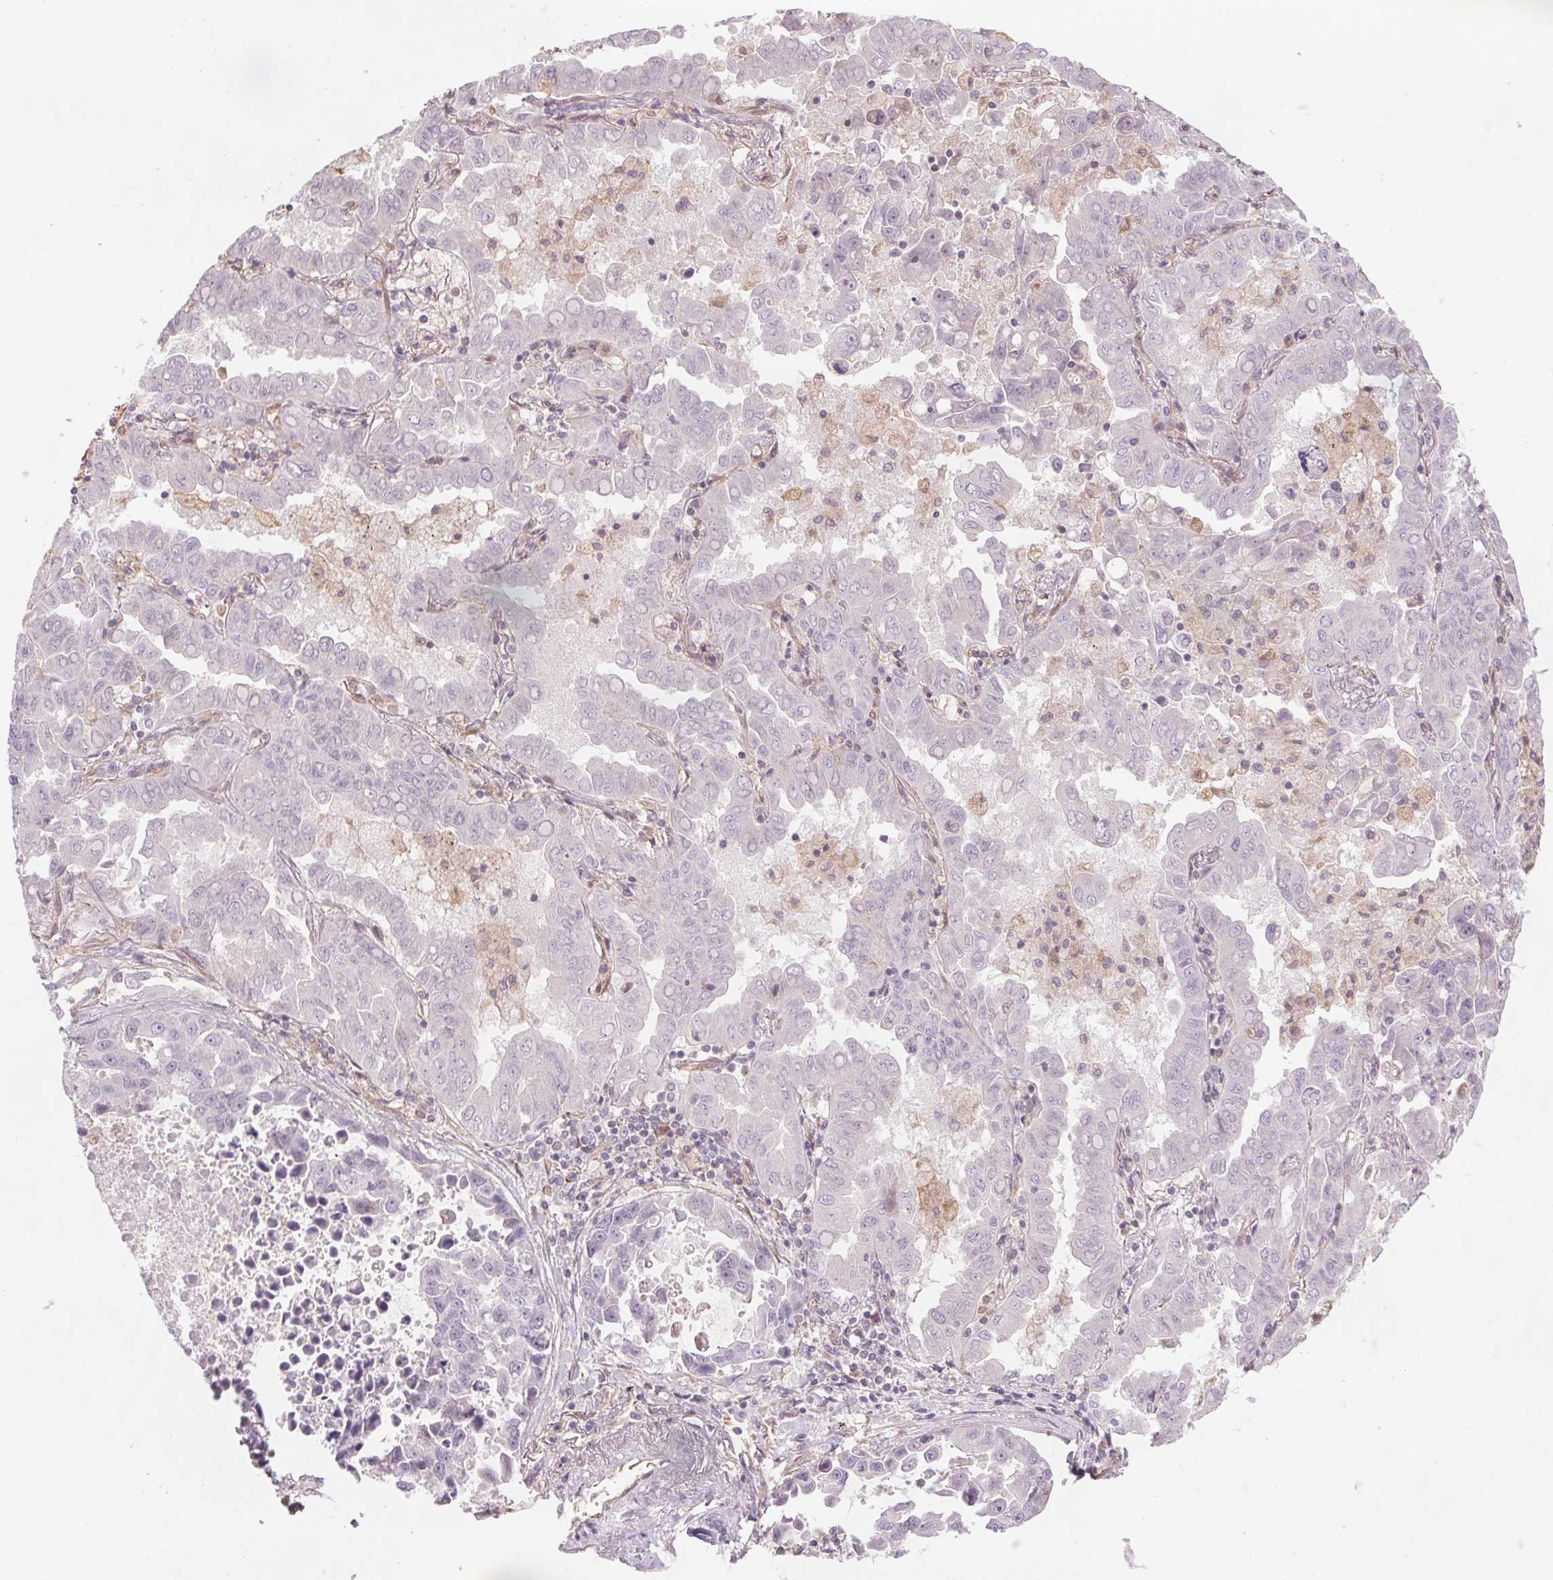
{"staining": {"intensity": "negative", "quantity": "none", "location": "none"}, "tissue": "lung cancer", "cell_type": "Tumor cells", "image_type": "cancer", "snomed": [{"axis": "morphology", "description": "Adenocarcinoma, NOS"}, {"axis": "topography", "description": "Lung"}], "caption": "This is a micrograph of immunohistochemistry staining of lung cancer, which shows no expression in tumor cells.", "gene": "CCSER1", "patient": {"sex": "male", "age": 64}}